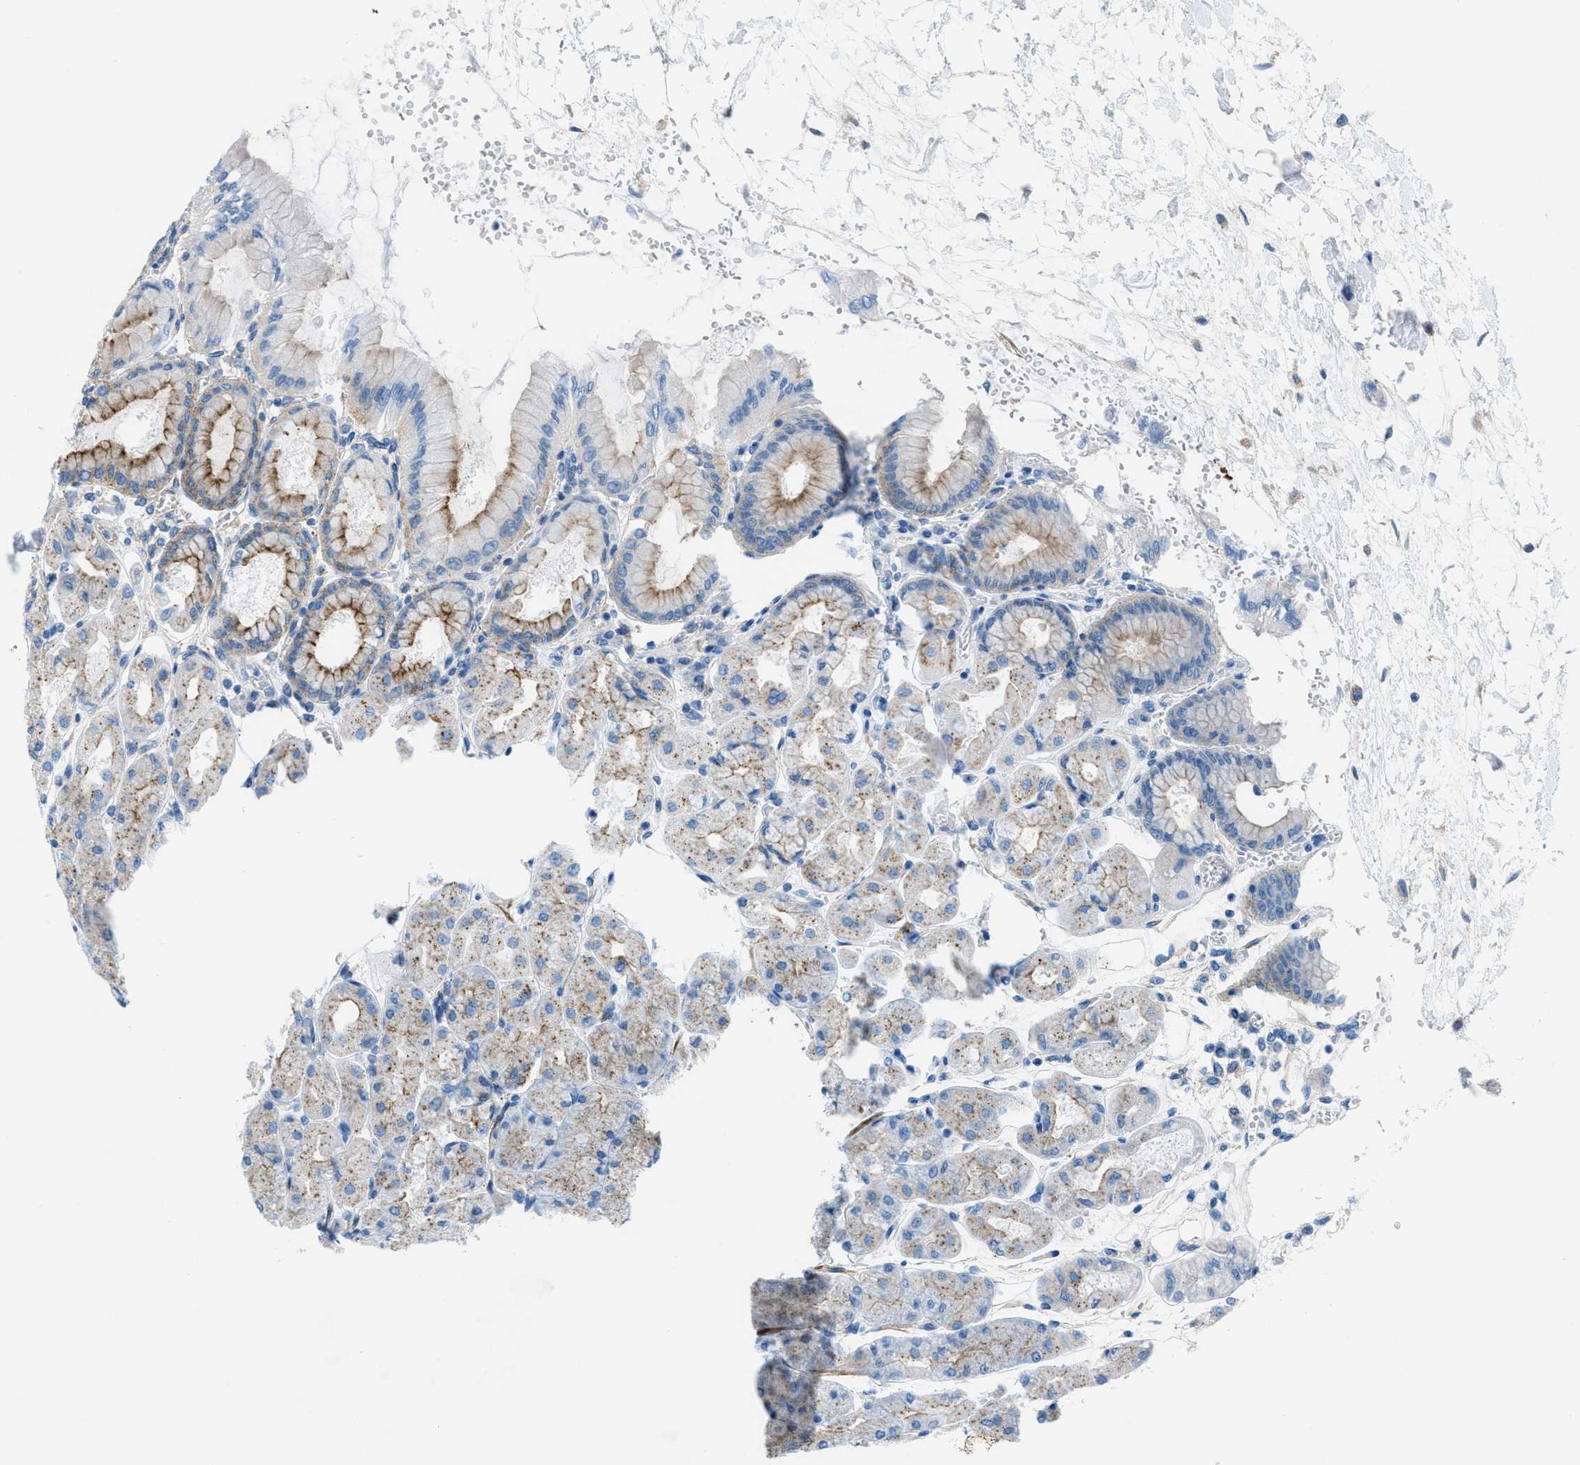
{"staining": {"intensity": "moderate", "quantity": ">75%", "location": "cytoplasmic/membranous"}, "tissue": "stomach", "cell_type": "Glandular cells", "image_type": "normal", "snomed": [{"axis": "morphology", "description": "Normal tissue, NOS"}, {"axis": "topography", "description": "Stomach, upper"}], "caption": "Immunohistochemistry (IHC) (DAB) staining of unremarkable human stomach exhibits moderate cytoplasmic/membranous protein staining in approximately >75% of glandular cells.", "gene": "MFSD13A", "patient": {"sex": "female", "age": 56}}